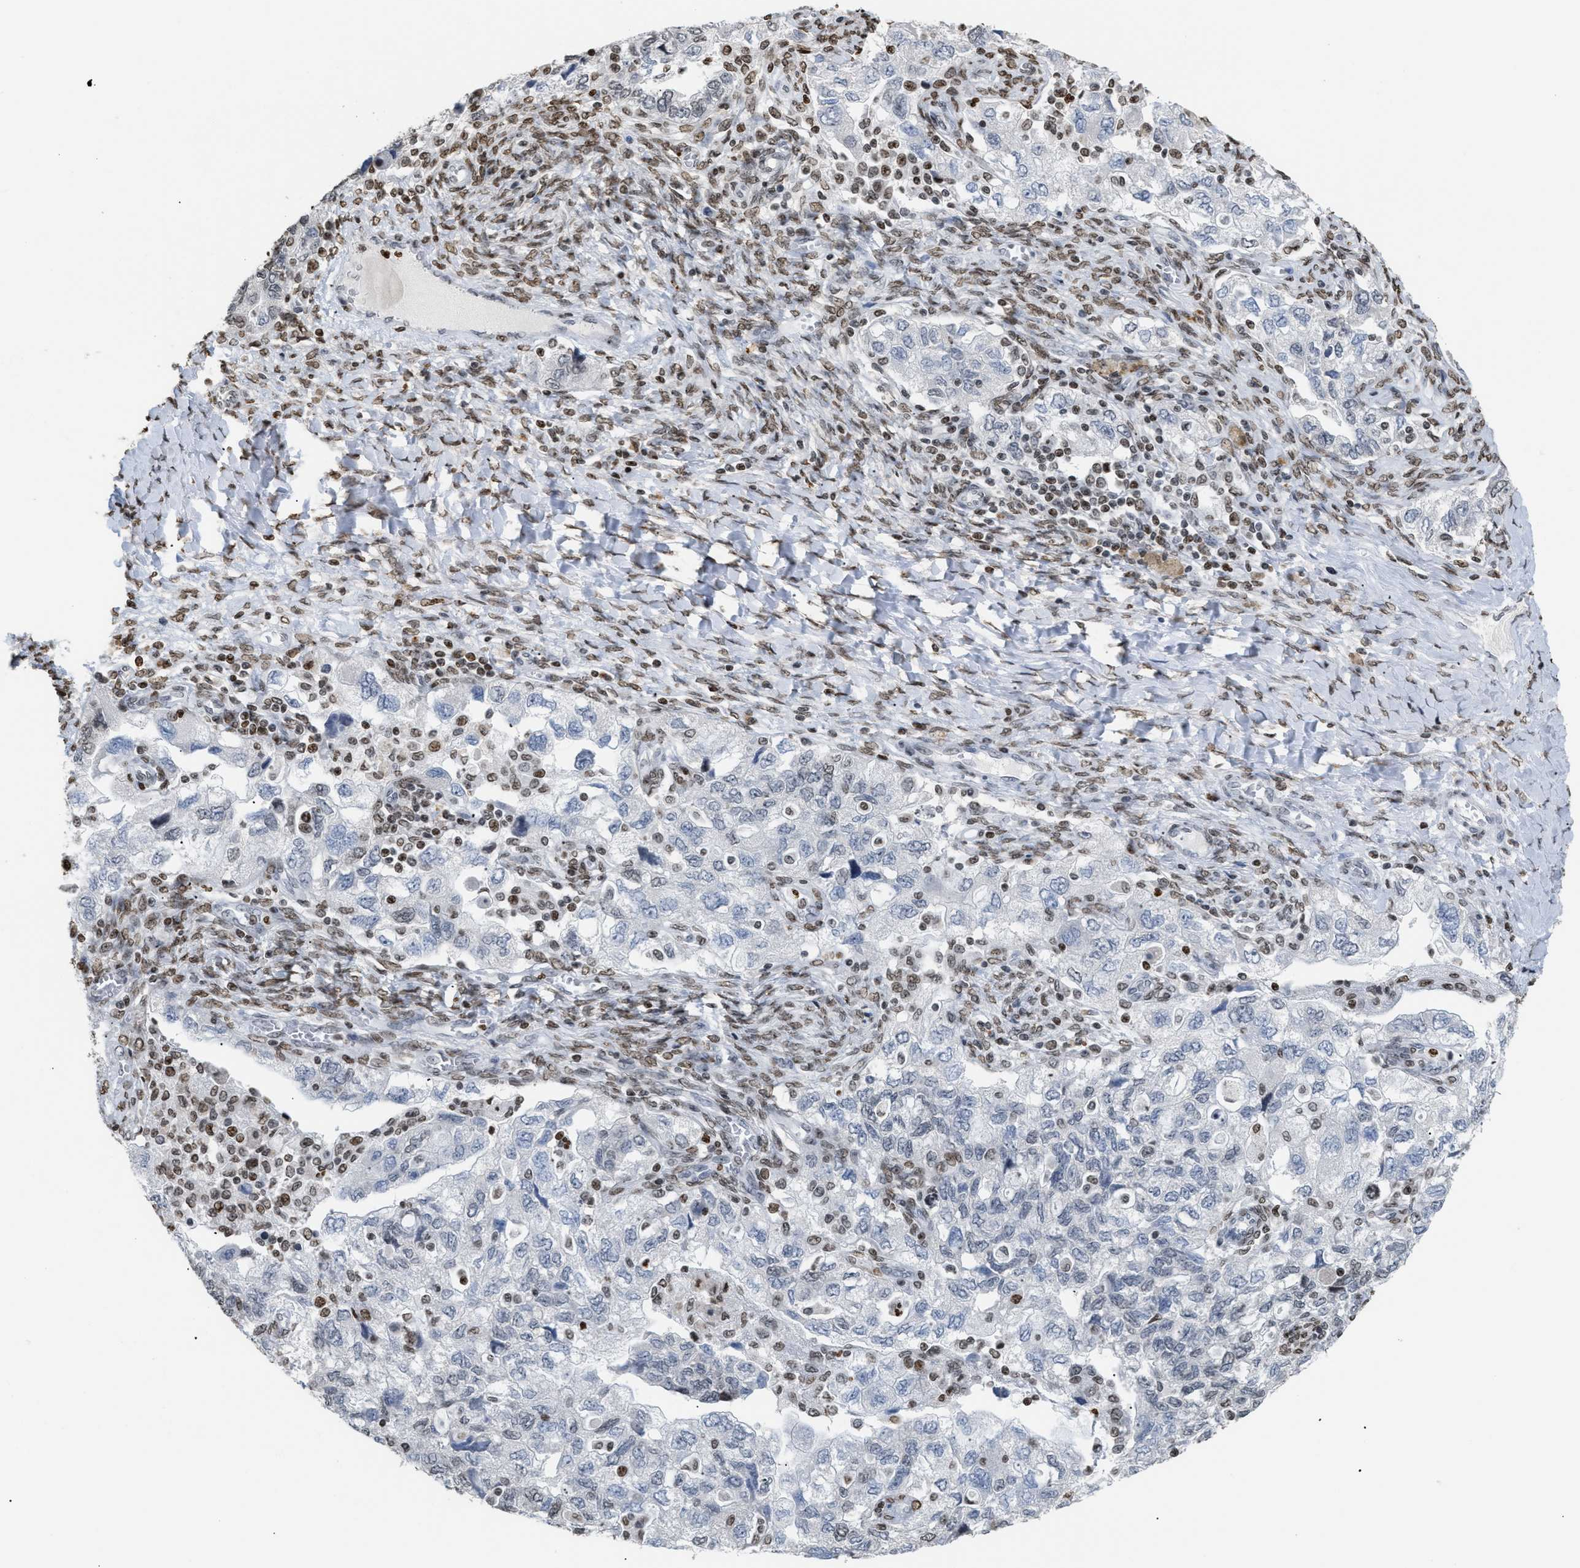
{"staining": {"intensity": "negative", "quantity": "none", "location": "none"}, "tissue": "ovarian cancer", "cell_type": "Tumor cells", "image_type": "cancer", "snomed": [{"axis": "morphology", "description": "Carcinoma, NOS"}, {"axis": "morphology", "description": "Cystadenocarcinoma, serous, NOS"}, {"axis": "topography", "description": "Ovary"}], "caption": "Carcinoma (ovarian) stained for a protein using immunohistochemistry (IHC) demonstrates no staining tumor cells.", "gene": "HMGN2", "patient": {"sex": "female", "age": 69}}